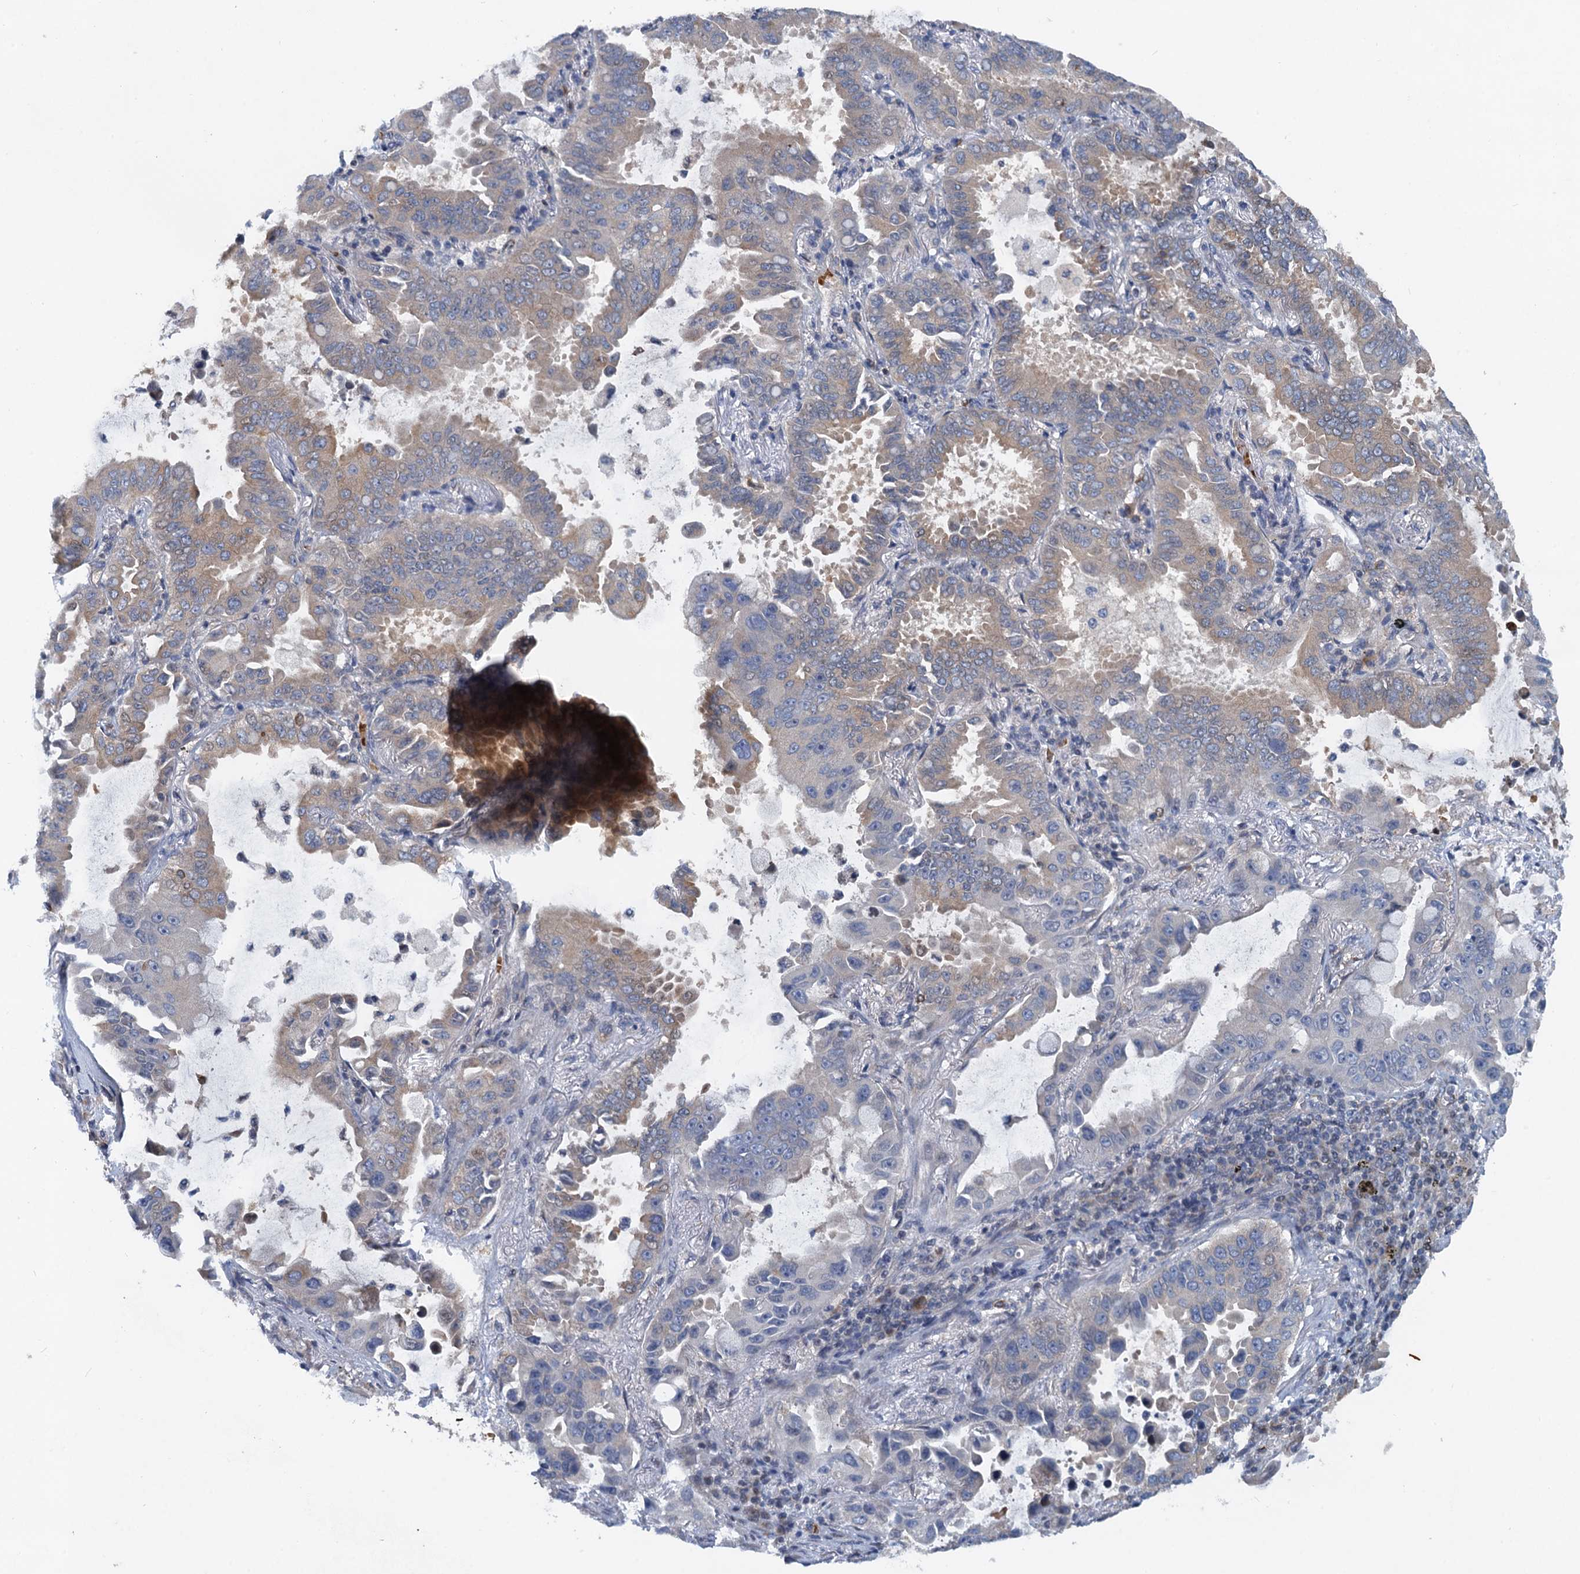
{"staining": {"intensity": "weak", "quantity": "25%-75%", "location": "cytoplasmic/membranous"}, "tissue": "lung cancer", "cell_type": "Tumor cells", "image_type": "cancer", "snomed": [{"axis": "morphology", "description": "Adenocarcinoma, NOS"}, {"axis": "topography", "description": "Lung"}], "caption": "Human adenocarcinoma (lung) stained with a protein marker shows weak staining in tumor cells.", "gene": "NBEA", "patient": {"sex": "male", "age": 64}}